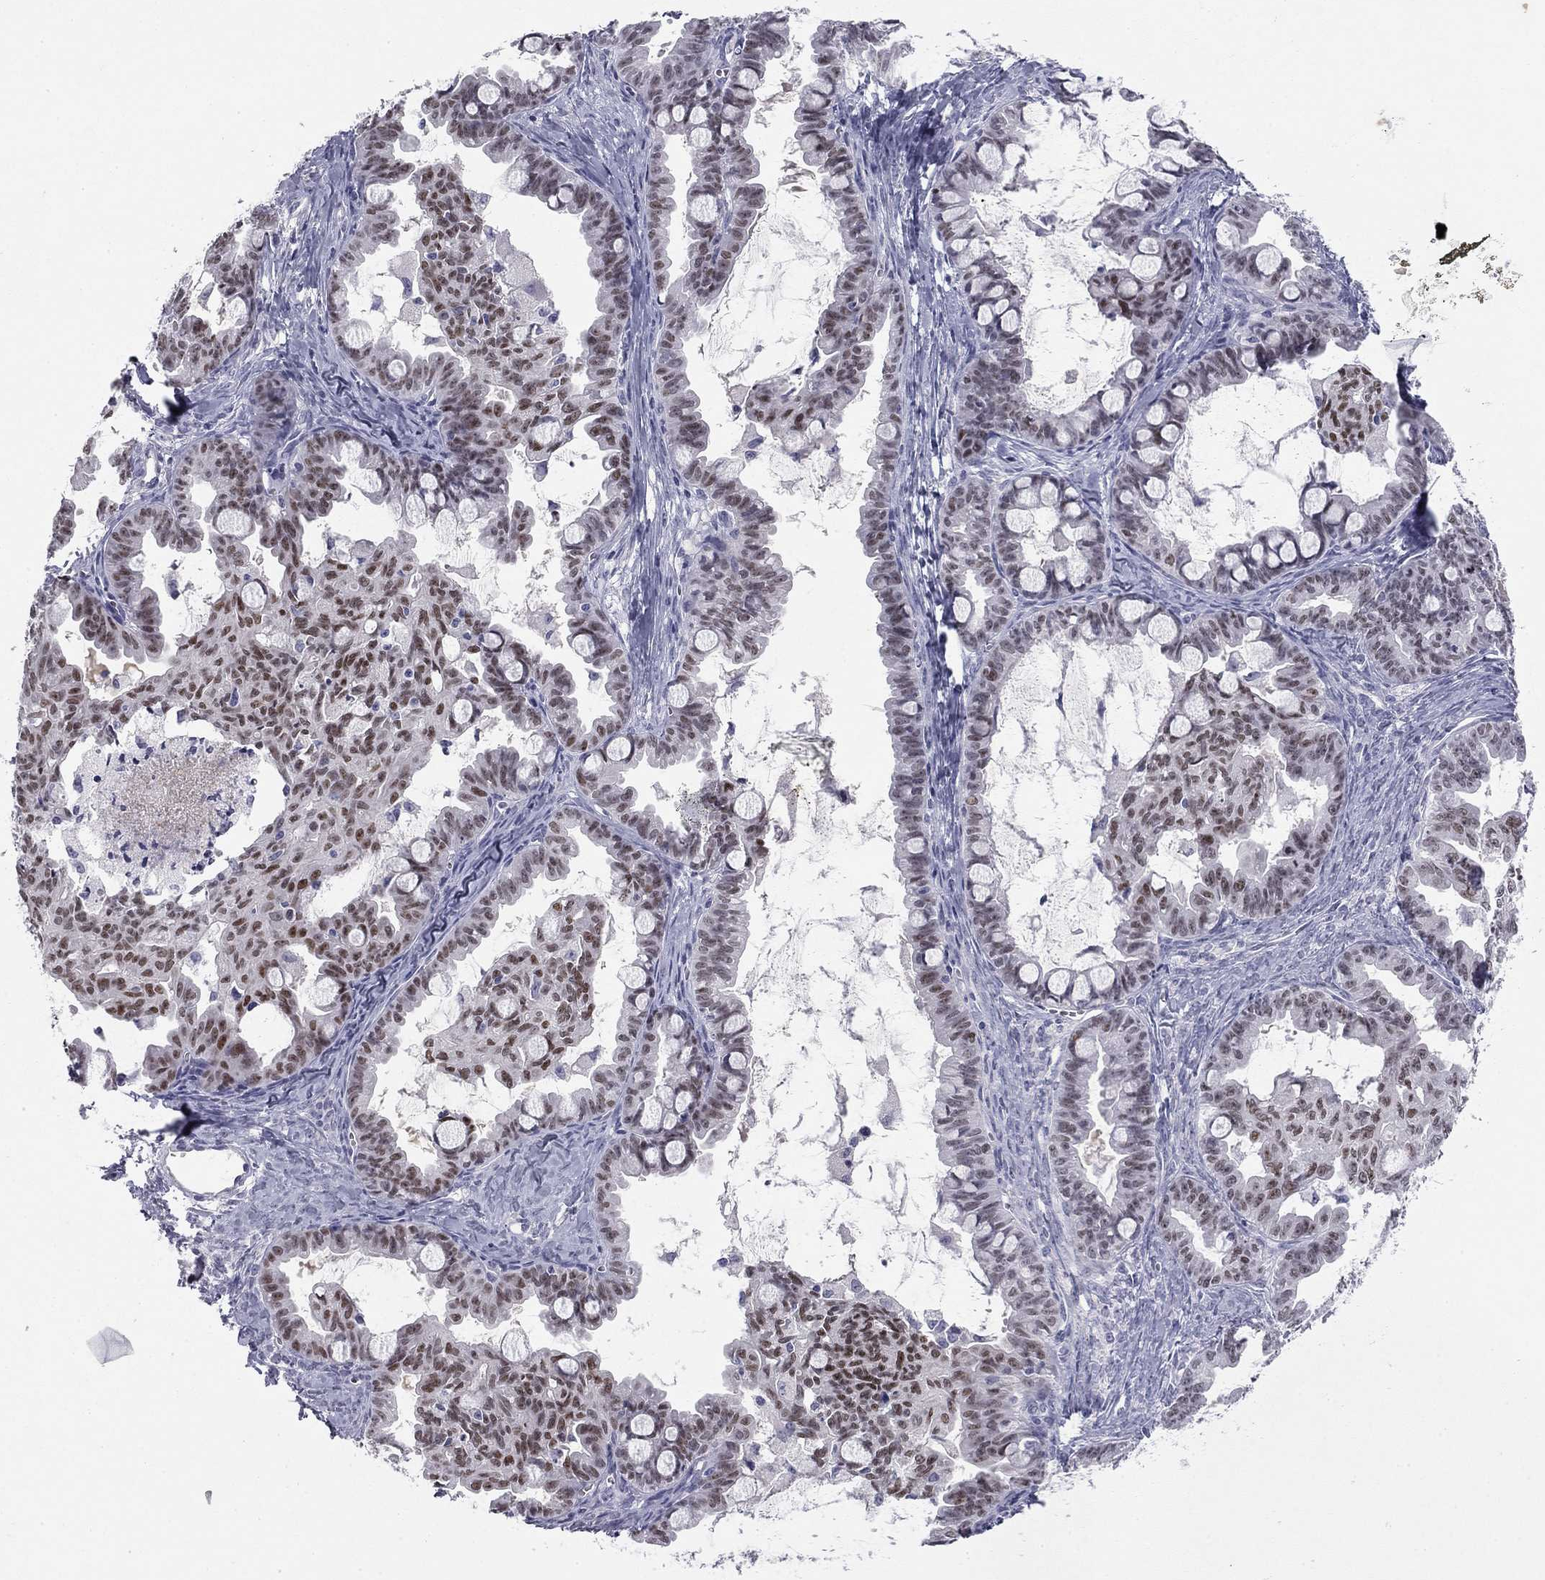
{"staining": {"intensity": "moderate", "quantity": "<25%", "location": "nuclear"}, "tissue": "ovarian cancer", "cell_type": "Tumor cells", "image_type": "cancer", "snomed": [{"axis": "morphology", "description": "Cystadenocarcinoma, mucinous, NOS"}, {"axis": "topography", "description": "Ovary"}], "caption": "Protein positivity by immunohistochemistry (IHC) displays moderate nuclear expression in approximately <25% of tumor cells in ovarian mucinous cystadenocarcinoma. (IHC, brightfield microscopy, high magnification).", "gene": "TFAP2B", "patient": {"sex": "female", "age": 63}}